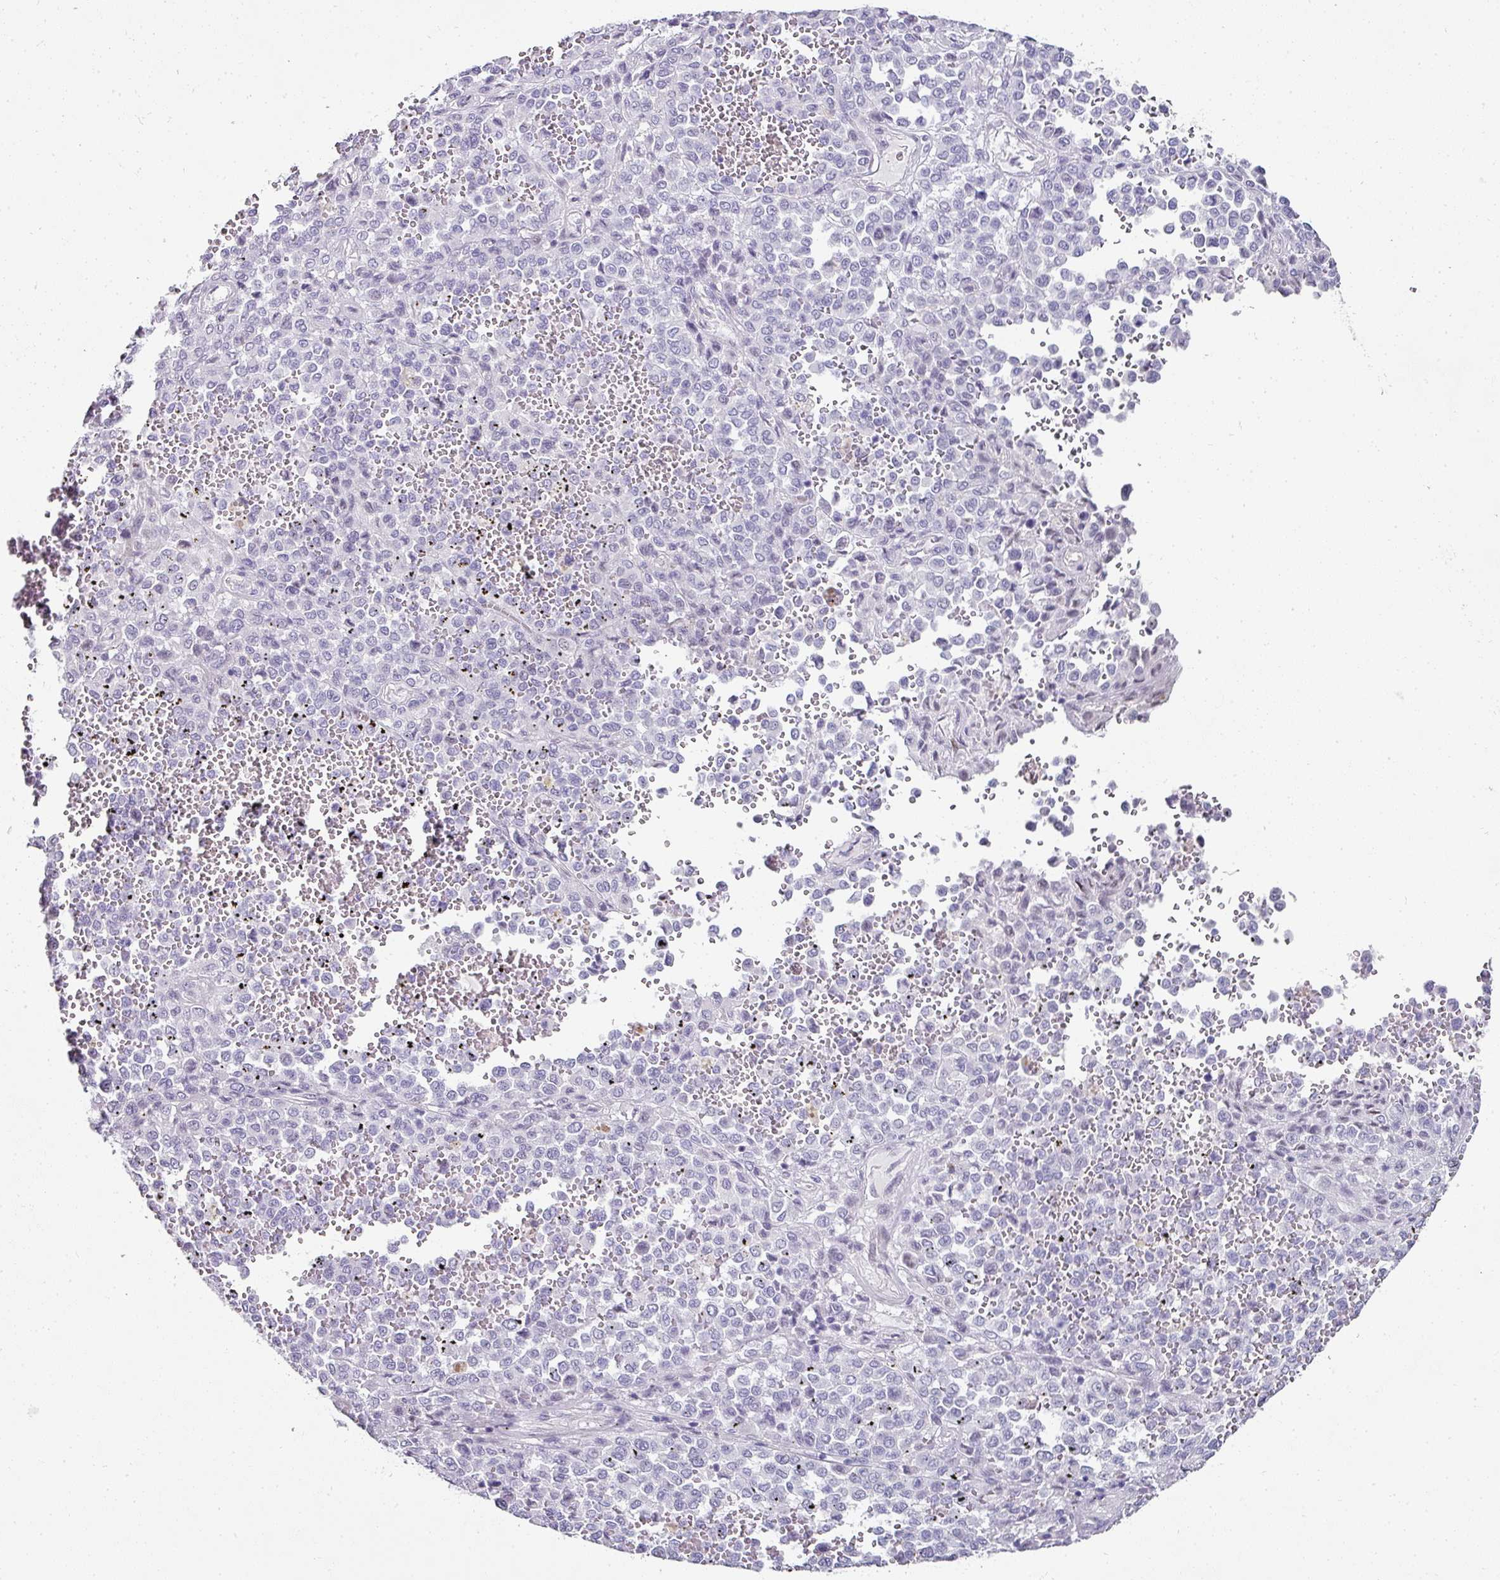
{"staining": {"intensity": "negative", "quantity": "none", "location": "none"}, "tissue": "melanoma", "cell_type": "Tumor cells", "image_type": "cancer", "snomed": [{"axis": "morphology", "description": "Malignant melanoma, Metastatic site"}, {"axis": "topography", "description": "Pancreas"}], "caption": "High power microscopy micrograph of an IHC histopathology image of melanoma, revealing no significant positivity in tumor cells.", "gene": "TRA2A", "patient": {"sex": "female", "age": 30}}